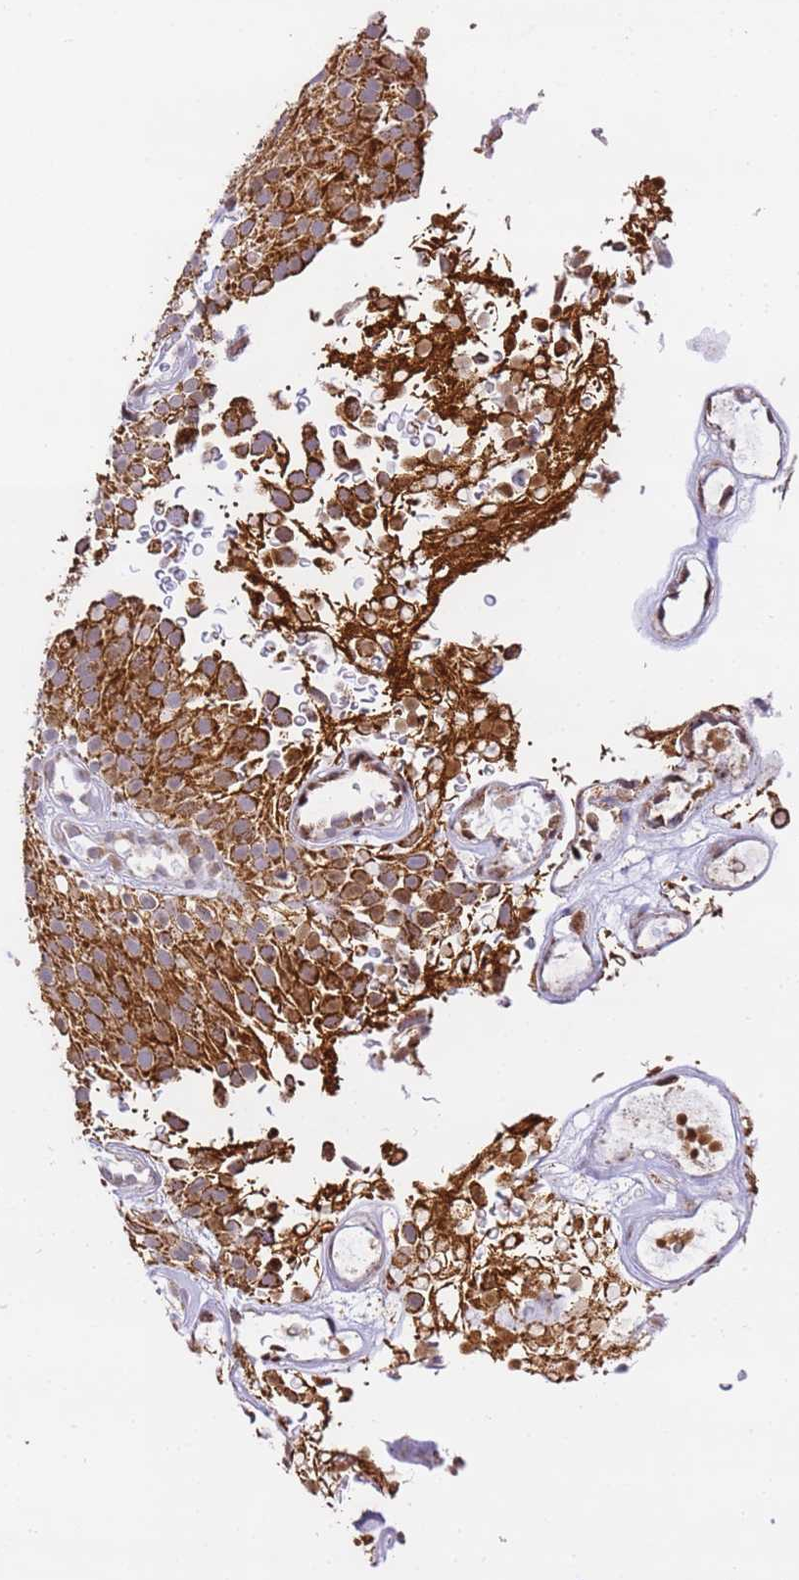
{"staining": {"intensity": "strong", "quantity": ">75%", "location": "cytoplasmic/membranous"}, "tissue": "urothelial cancer", "cell_type": "Tumor cells", "image_type": "cancer", "snomed": [{"axis": "morphology", "description": "Urothelial carcinoma, Low grade"}, {"axis": "topography", "description": "Urinary bladder"}], "caption": "A brown stain labels strong cytoplasmic/membranous staining of a protein in low-grade urothelial carcinoma tumor cells.", "gene": "HSPE1", "patient": {"sex": "male", "age": 78}}